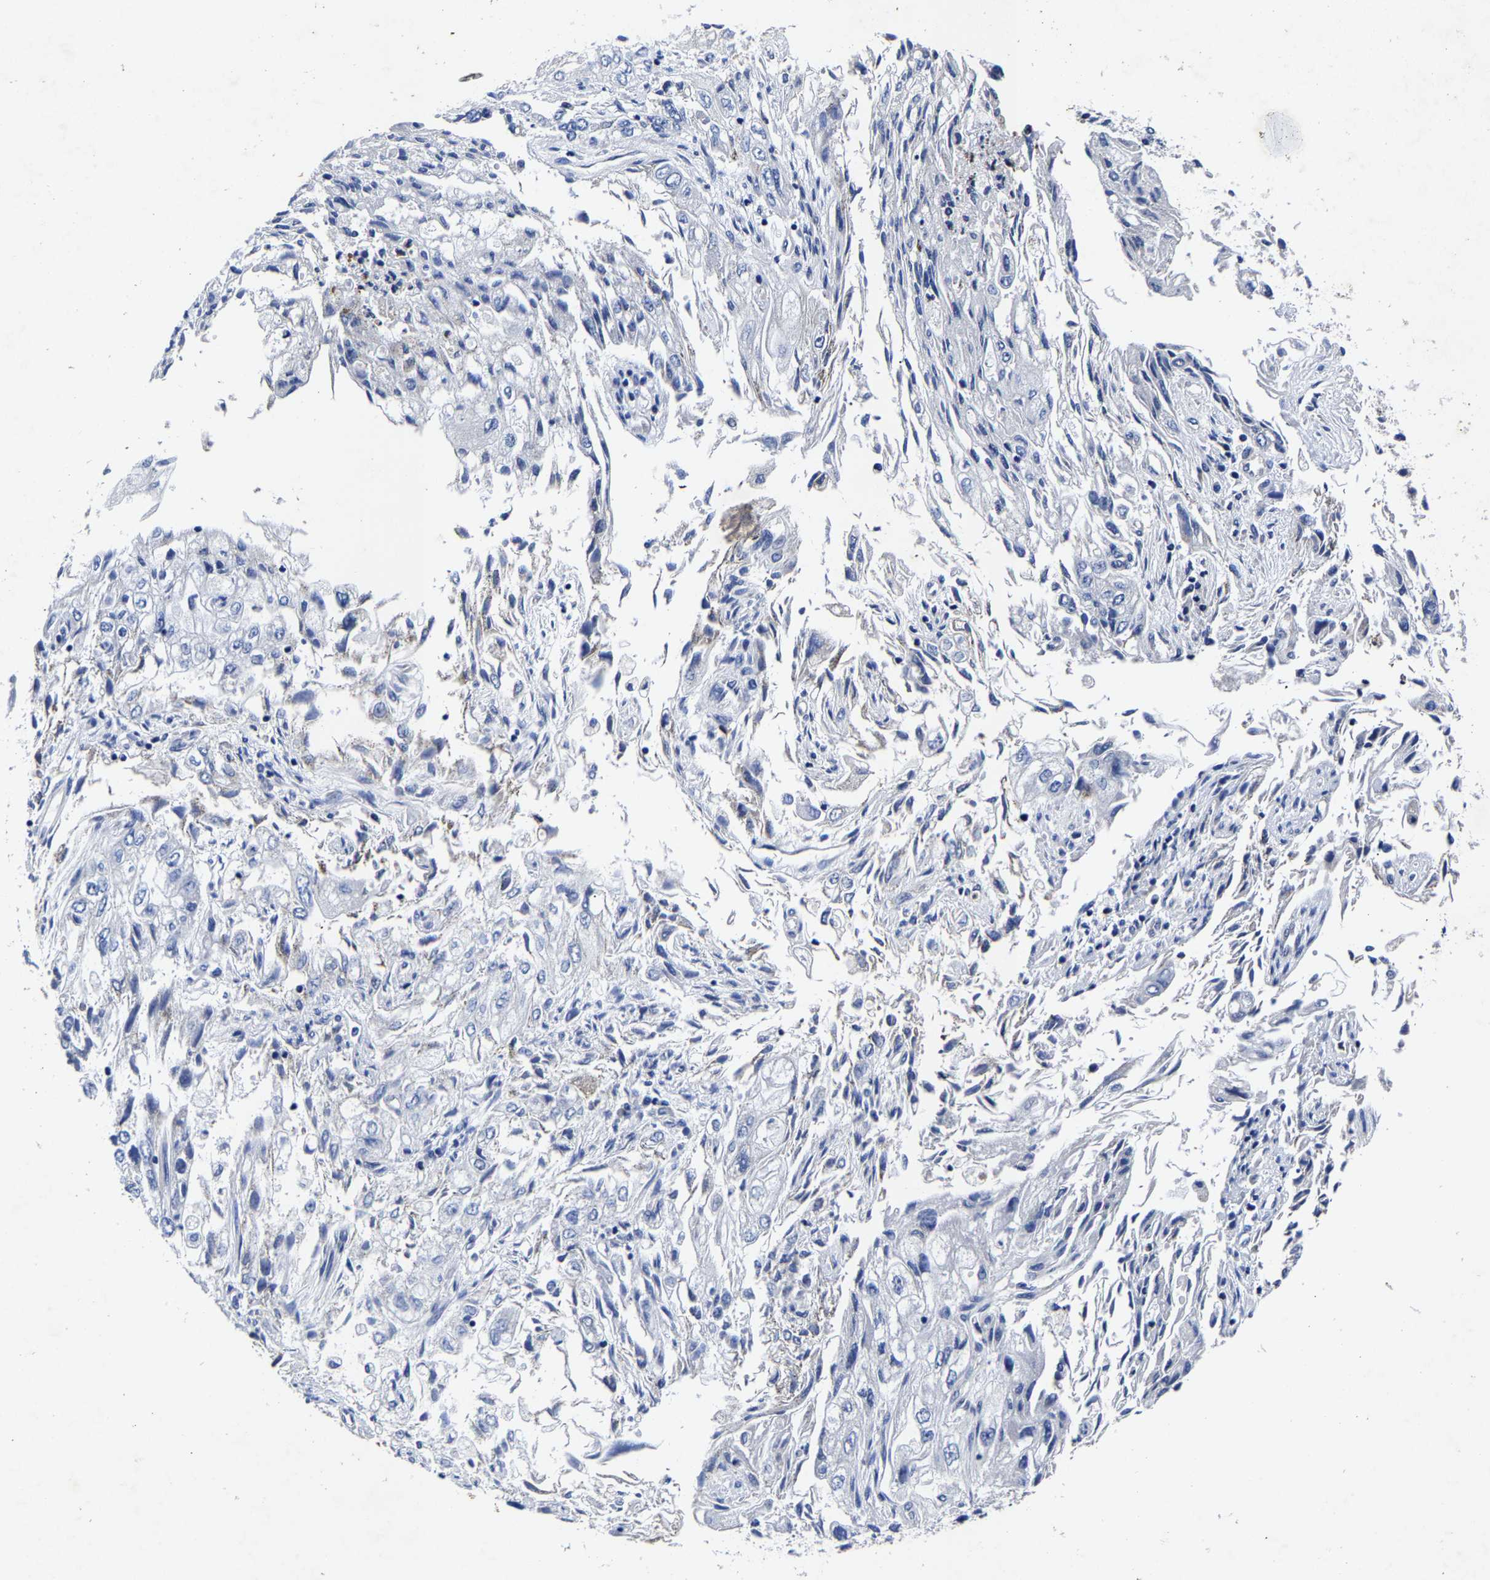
{"staining": {"intensity": "negative", "quantity": "none", "location": "none"}, "tissue": "endometrial cancer", "cell_type": "Tumor cells", "image_type": "cancer", "snomed": [{"axis": "morphology", "description": "Adenocarcinoma, NOS"}, {"axis": "topography", "description": "Endometrium"}], "caption": "A high-resolution image shows immunohistochemistry staining of endometrial cancer (adenocarcinoma), which reveals no significant positivity in tumor cells.", "gene": "AASS", "patient": {"sex": "female", "age": 49}}